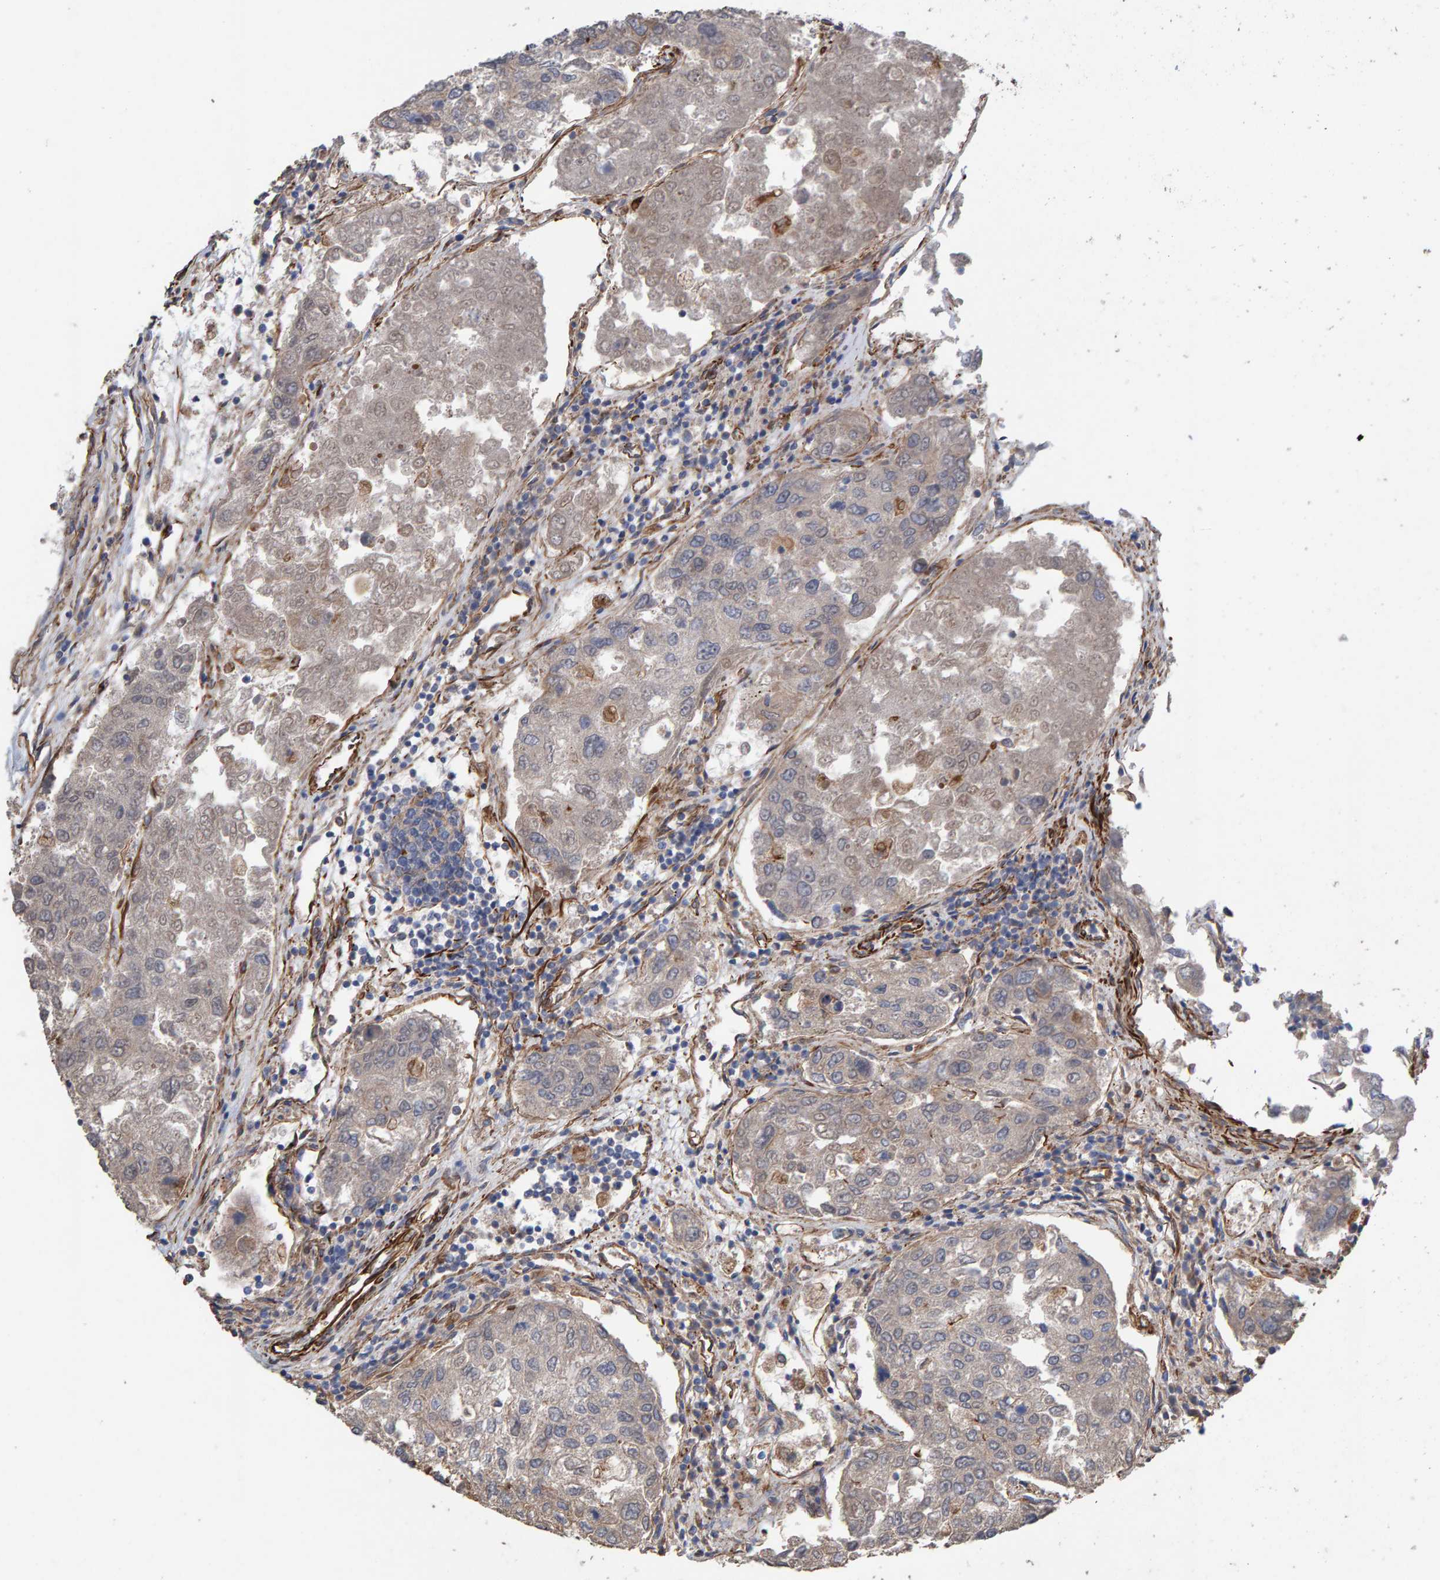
{"staining": {"intensity": "negative", "quantity": "none", "location": "none"}, "tissue": "urothelial cancer", "cell_type": "Tumor cells", "image_type": "cancer", "snomed": [{"axis": "morphology", "description": "Urothelial carcinoma, High grade"}, {"axis": "topography", "description": "Lymph node"}, {"axis": "topography", "description": "Urinary bladder"}], "caption": "Immunohistochemistry (IHC) micrograph of urothelial cancer stained for a protein (brown), which exhibits no staining in tumor cells. The staining was performed using DAB to visualize the protein expression in brown, while the nuclei were stained in blue with hematoxylin (Magnification: 20x).", "gene": "ZNF347", "patient": {"sex": "male", "age": 51}}